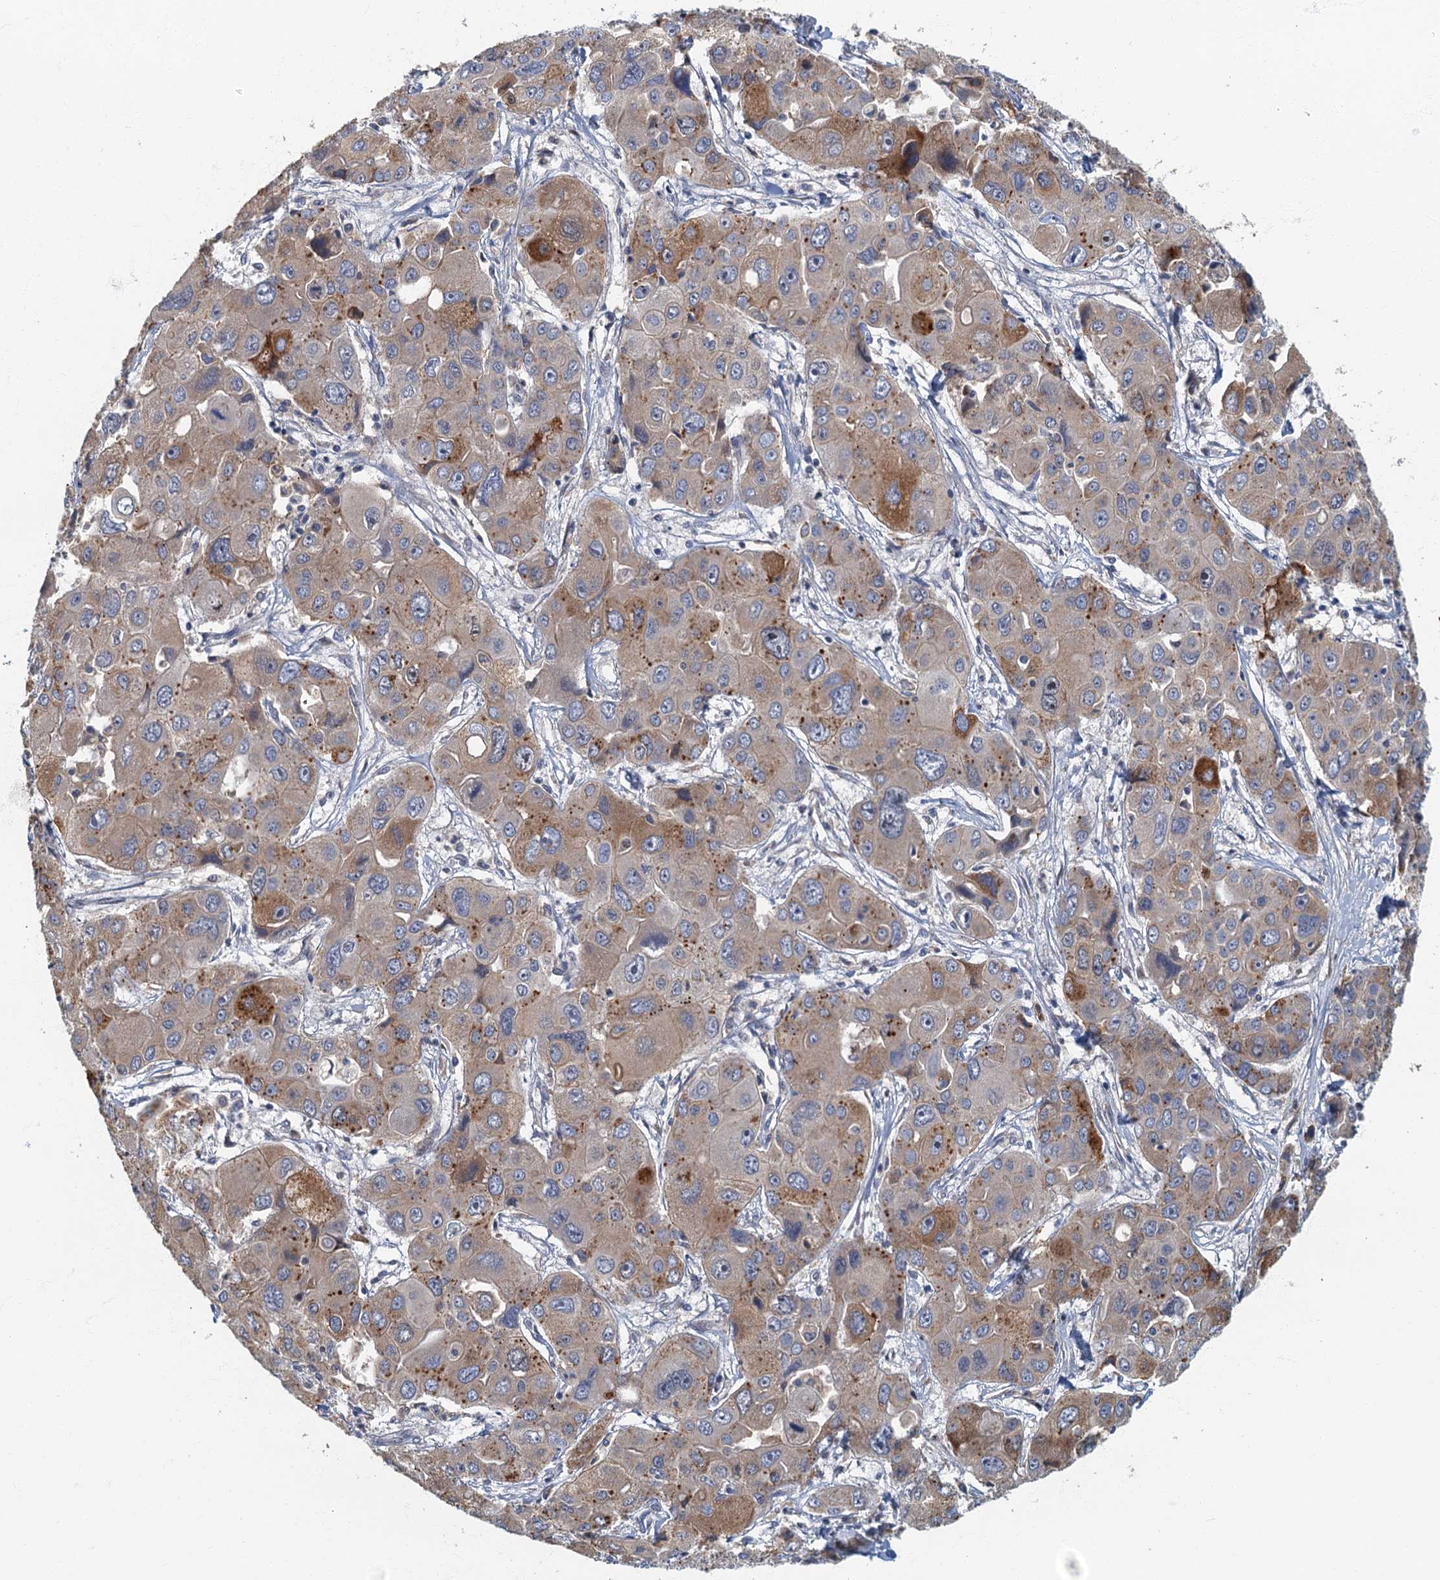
{"staining": {"intensity": "moderate", "quantity": "<25%", "location": "cytoplasmic/membranous"}, "tissue": "liver cancer", "cell_type": "Tumor cells", "image_type": "cancer", "snomed": [{"axis": "morphology", "description": "Cholangiocarcinoma"}, {"axis": "topography", "description": "Liver"}], "caption": "Liver cancer (cholangiocarcinoma) stained with immunohistochemistry (IHC) shows moderate cytoplasmic/membranous staining in about <25% of tumor cells.", "gene": "CKAP2L", "patient": {"sex": "male", "age": 67}}